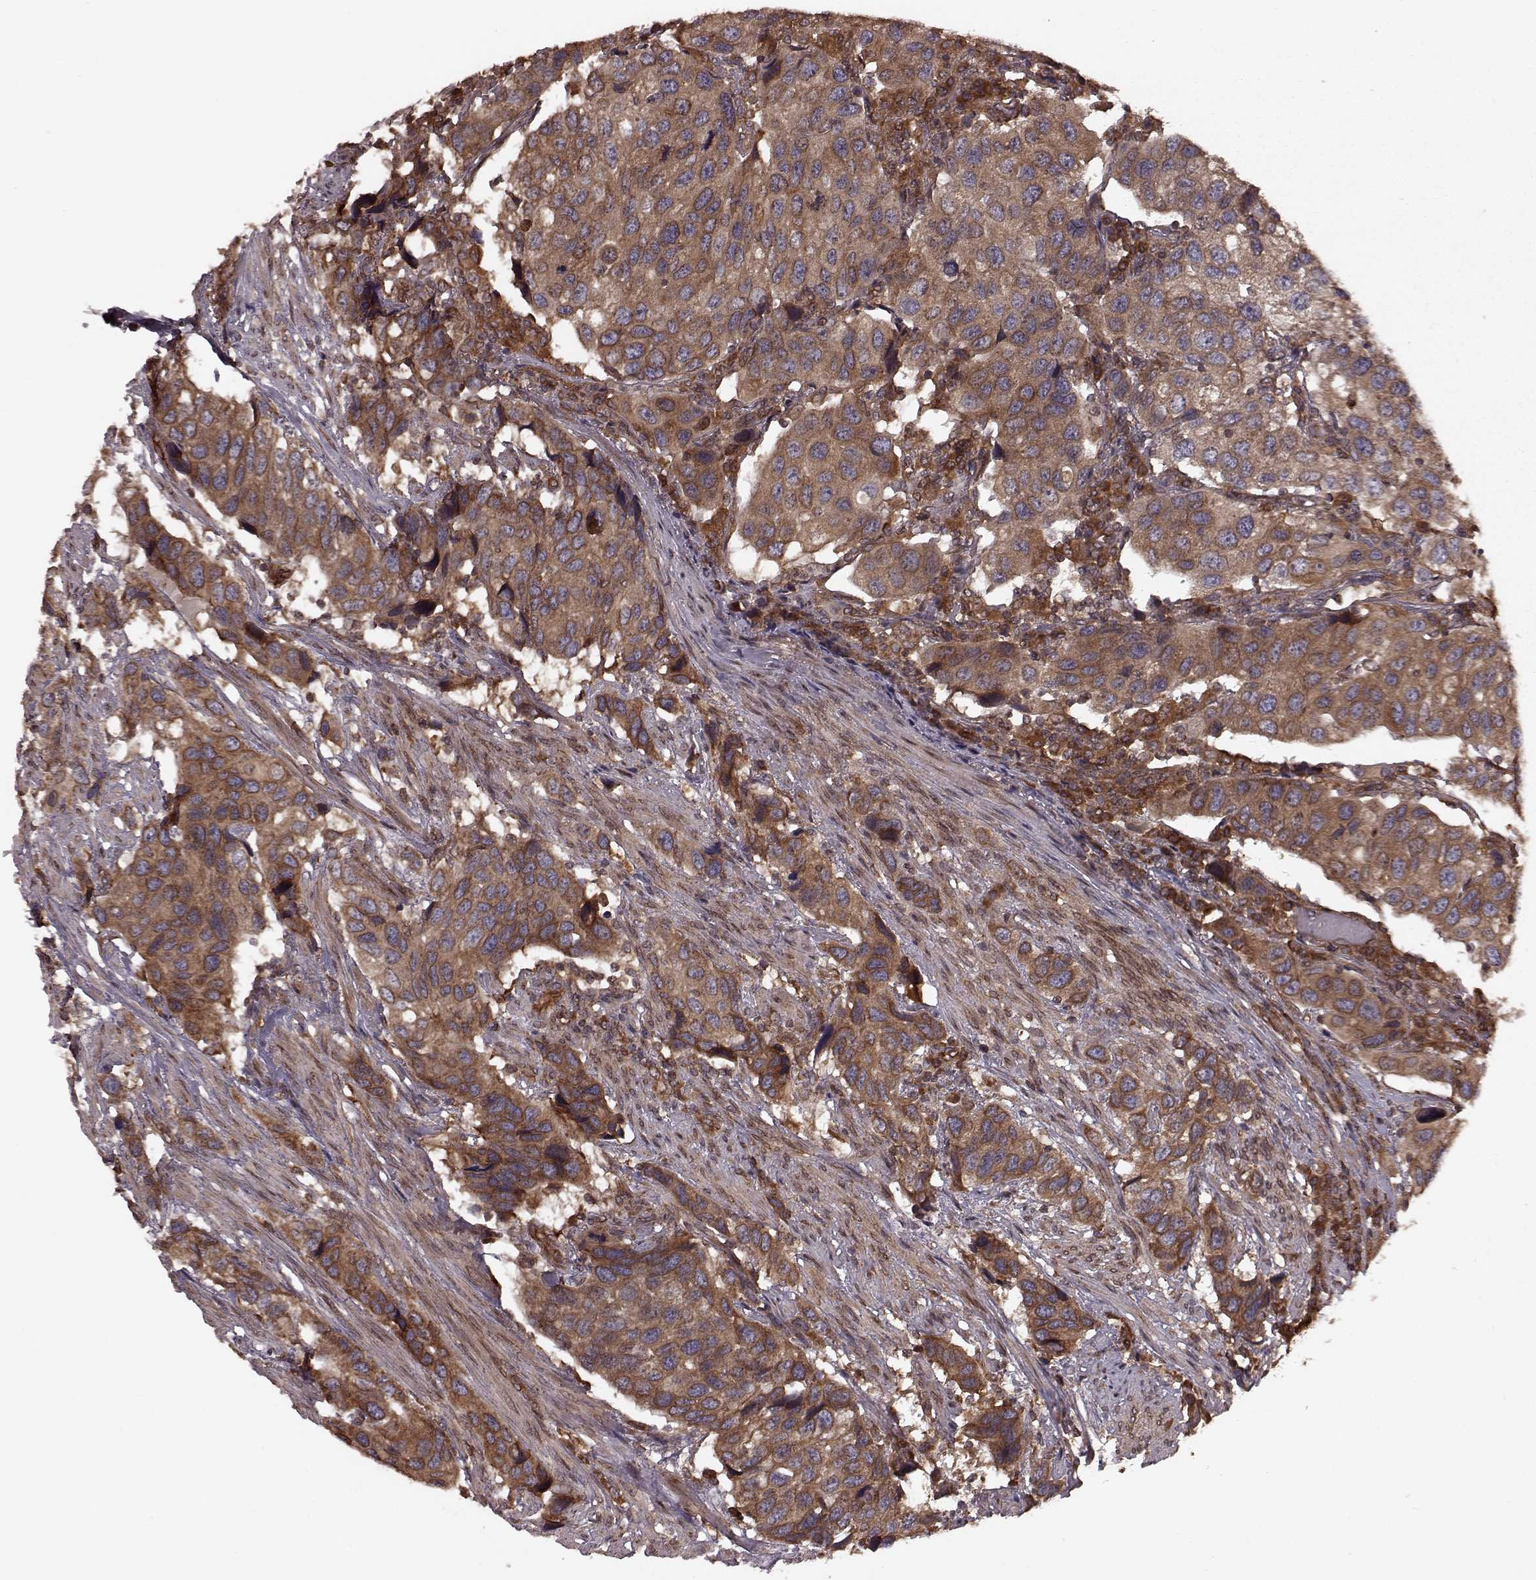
{"staining": {"intensity": "strong", "quantity": ">75%", "location": "cytoplasmic/membranous"}, "tissue": "urothelial cancer", "cell_type": "Tumor cells", "image_type": "cancer", "snomed": [{"axis": "morphology", "description": "Urothelial carcinoma, High grade"}, {"axis": "topography", "description": "Urinary bladder"}], "caption": "A brown stain labels strong cytoplasmic/membranous expression of a protein in urothelial cancer tumor cells.", "gene": "AGPAT1", "patient": {"sex": "male", "age": 79}}